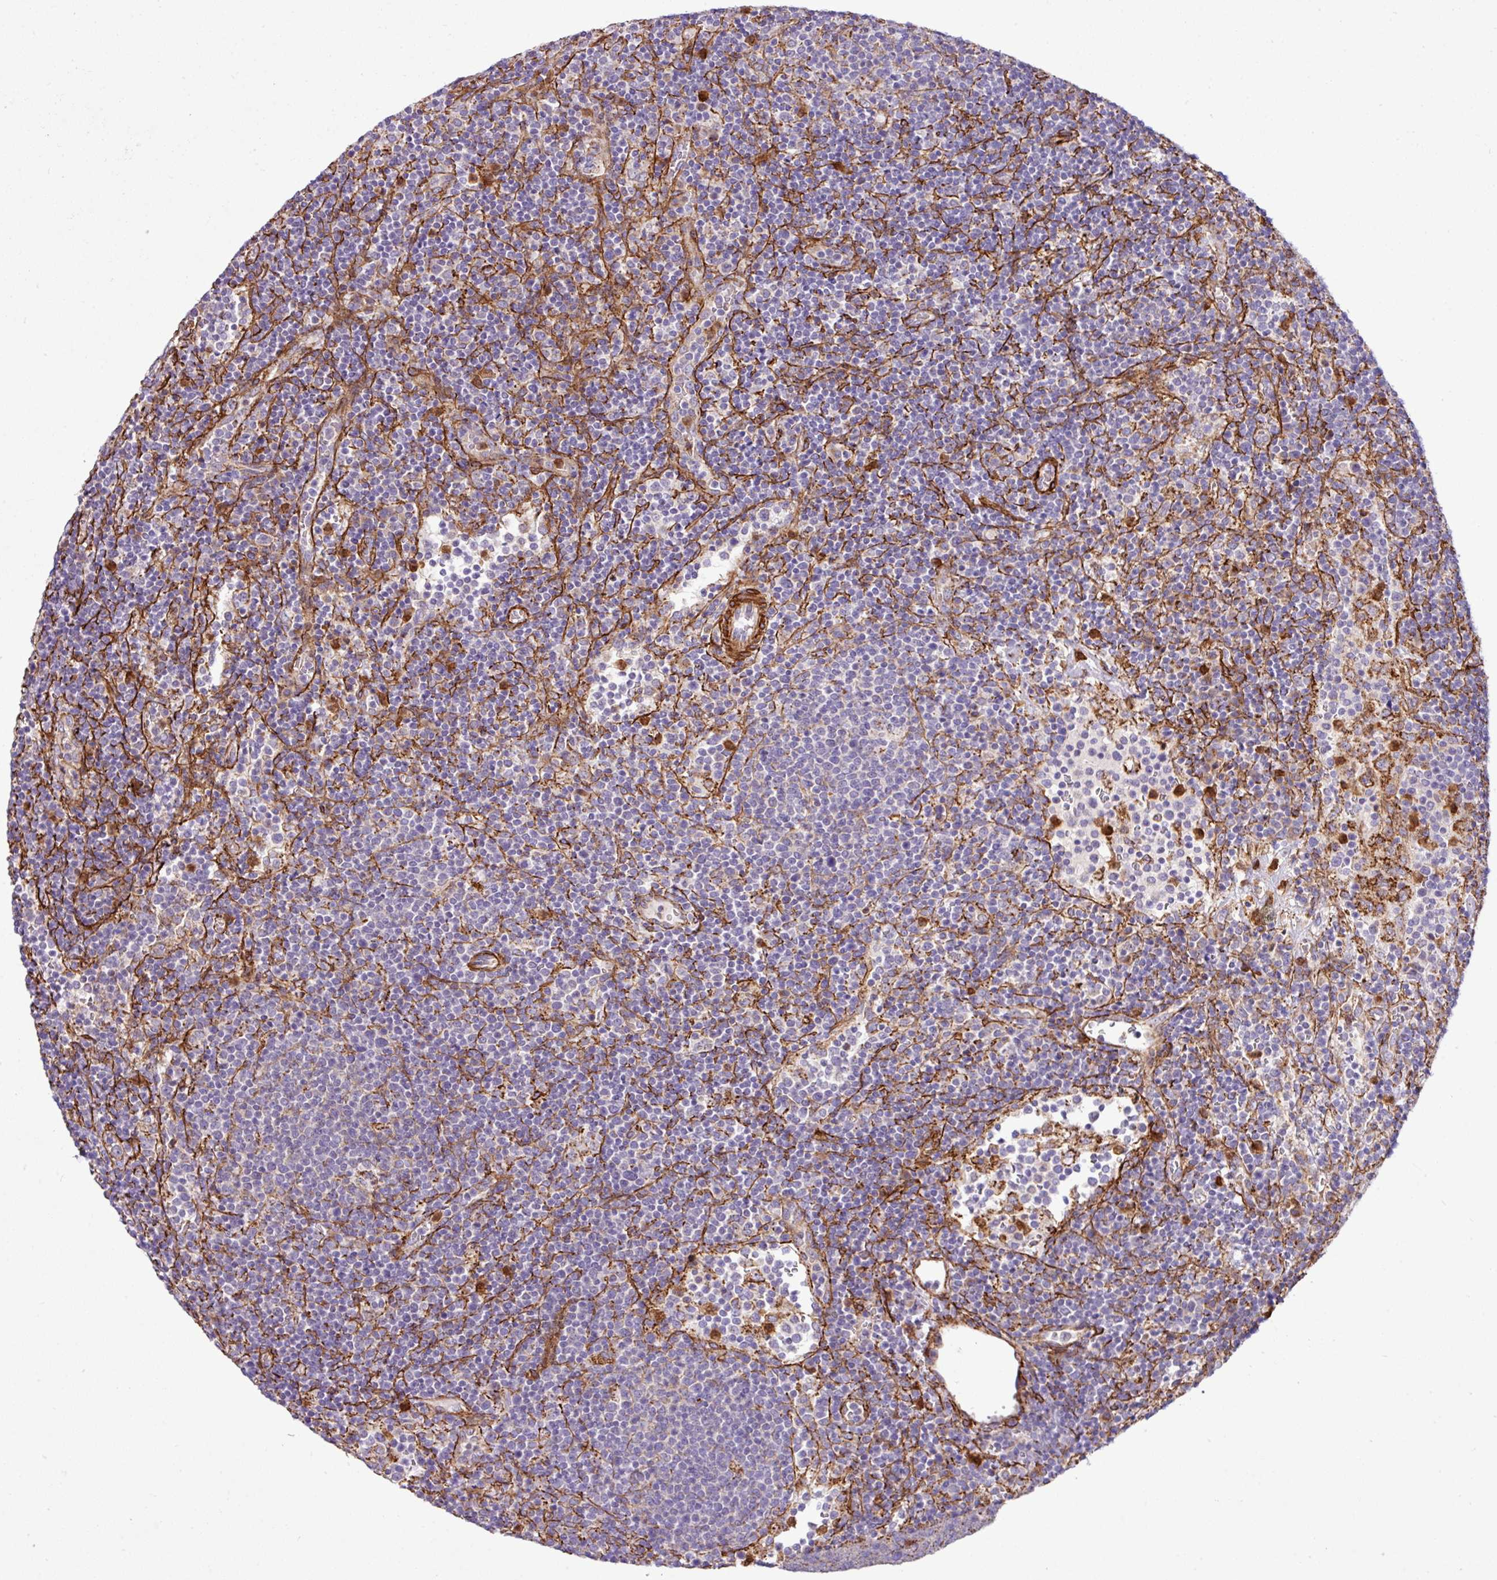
{"staining": {"intensity": "negative", "quantity": "none", "location": "none"}, "tissue": "lymphoma", "cell_type": "Tumor cells", "image_type": "cancer", "snomed": [{"axis": "morphology", "description": "Malignant lymphoma, non-Hodgkin's type, High grade"}, {"axis": "topography", "description": "Lymph node"}], "caption": "This is an immunohistochemistry photomicrograph of human lymphoma. There is no expression in tumor cells.", "gene": "FAM47E", "patient": {"sex": "male", "age": 61}}